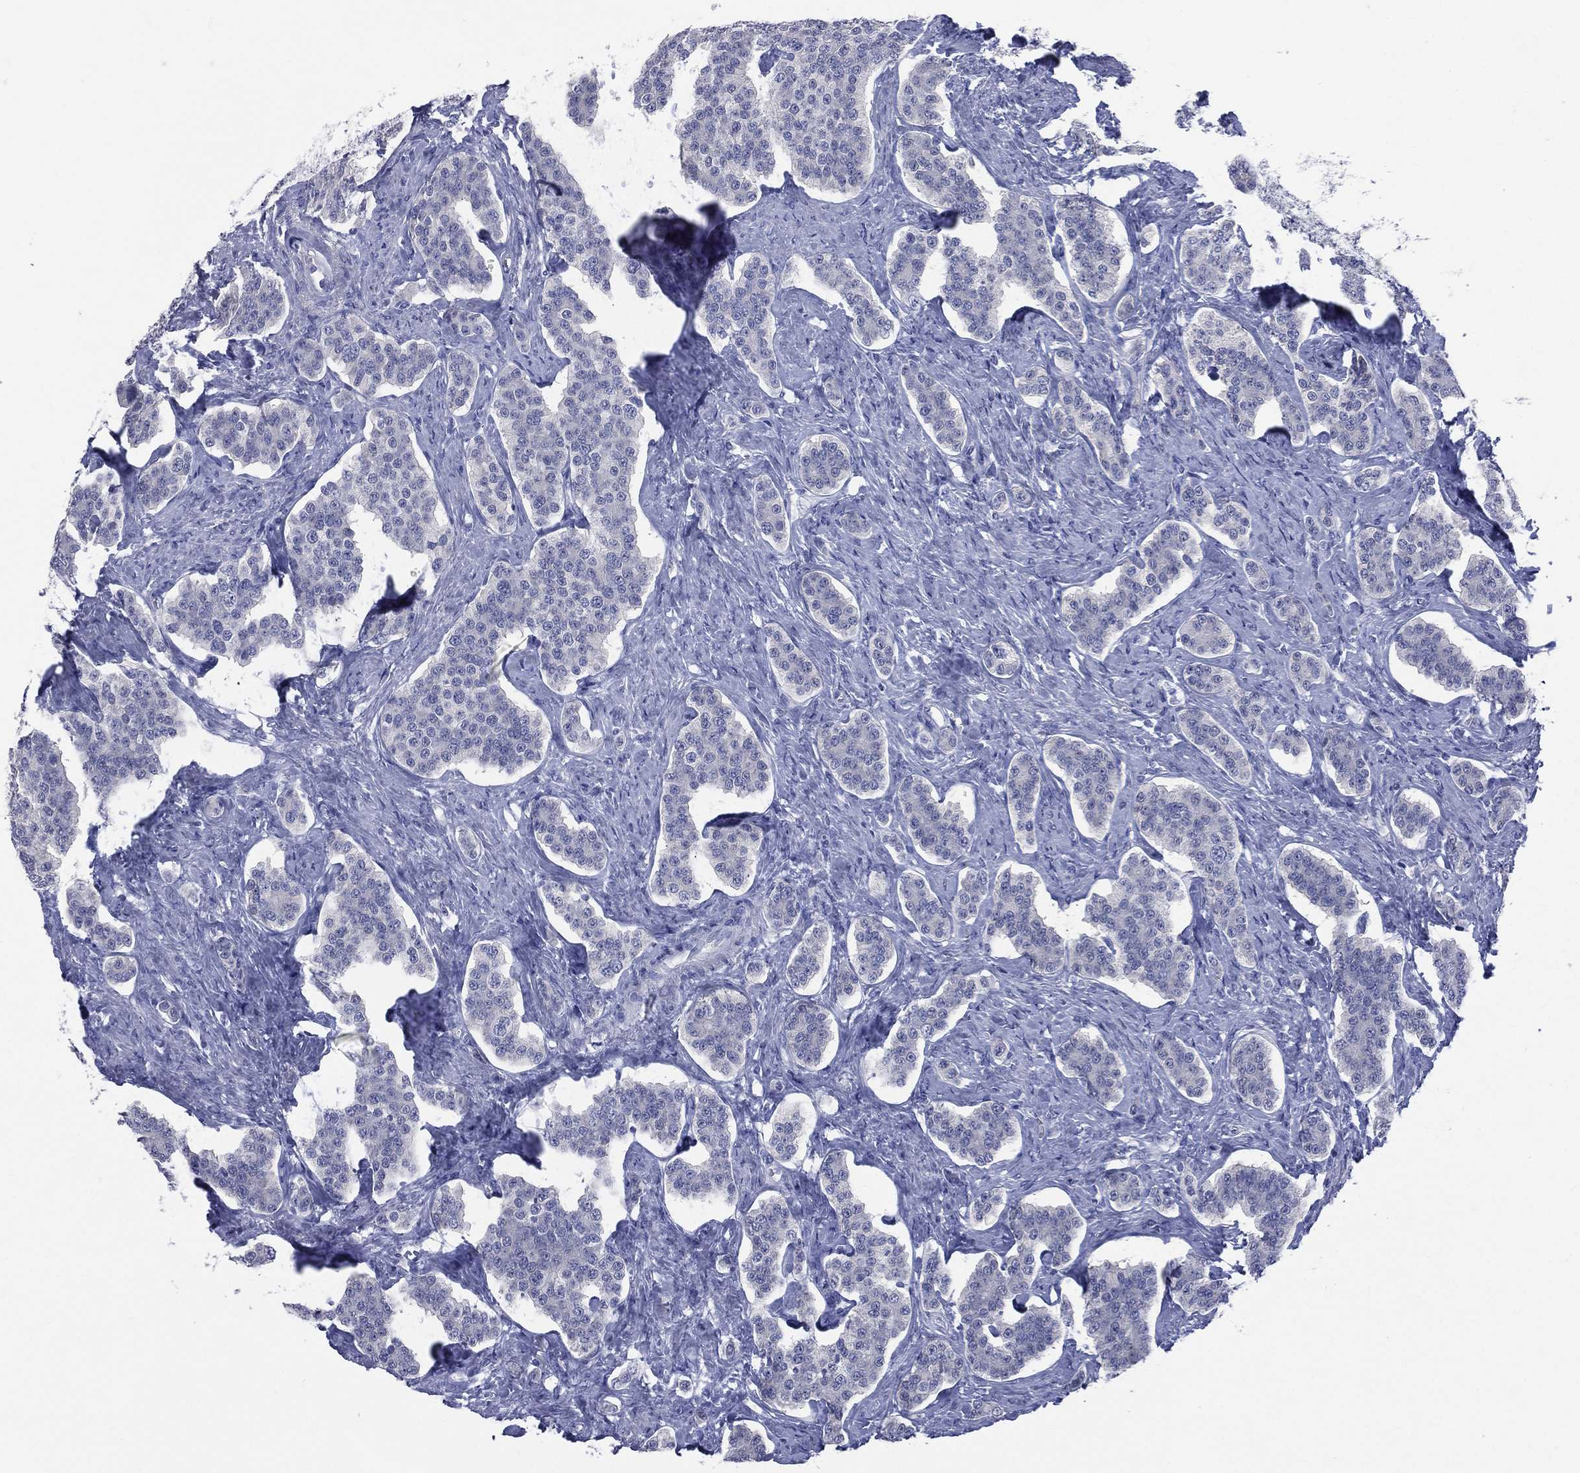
{"staining": {"intensity": "negative", "quantity": "none", "location": "none"}, "tissue": "carcinoid", "cell_type": "Tumor cells", "image_type": "cancer", "snomed": [{"axis": "morphology", "description": "Carcinoid, malignant, NOS"}, {"axis": "topography", "description": "Small intestine"}], "caption": "This is an immunohistochemistry (IHC) image of carcinoid. There is no positivity in tumor cells.", "gene": "AKAP3", "patient": {"sex": "female", "age": 58}}